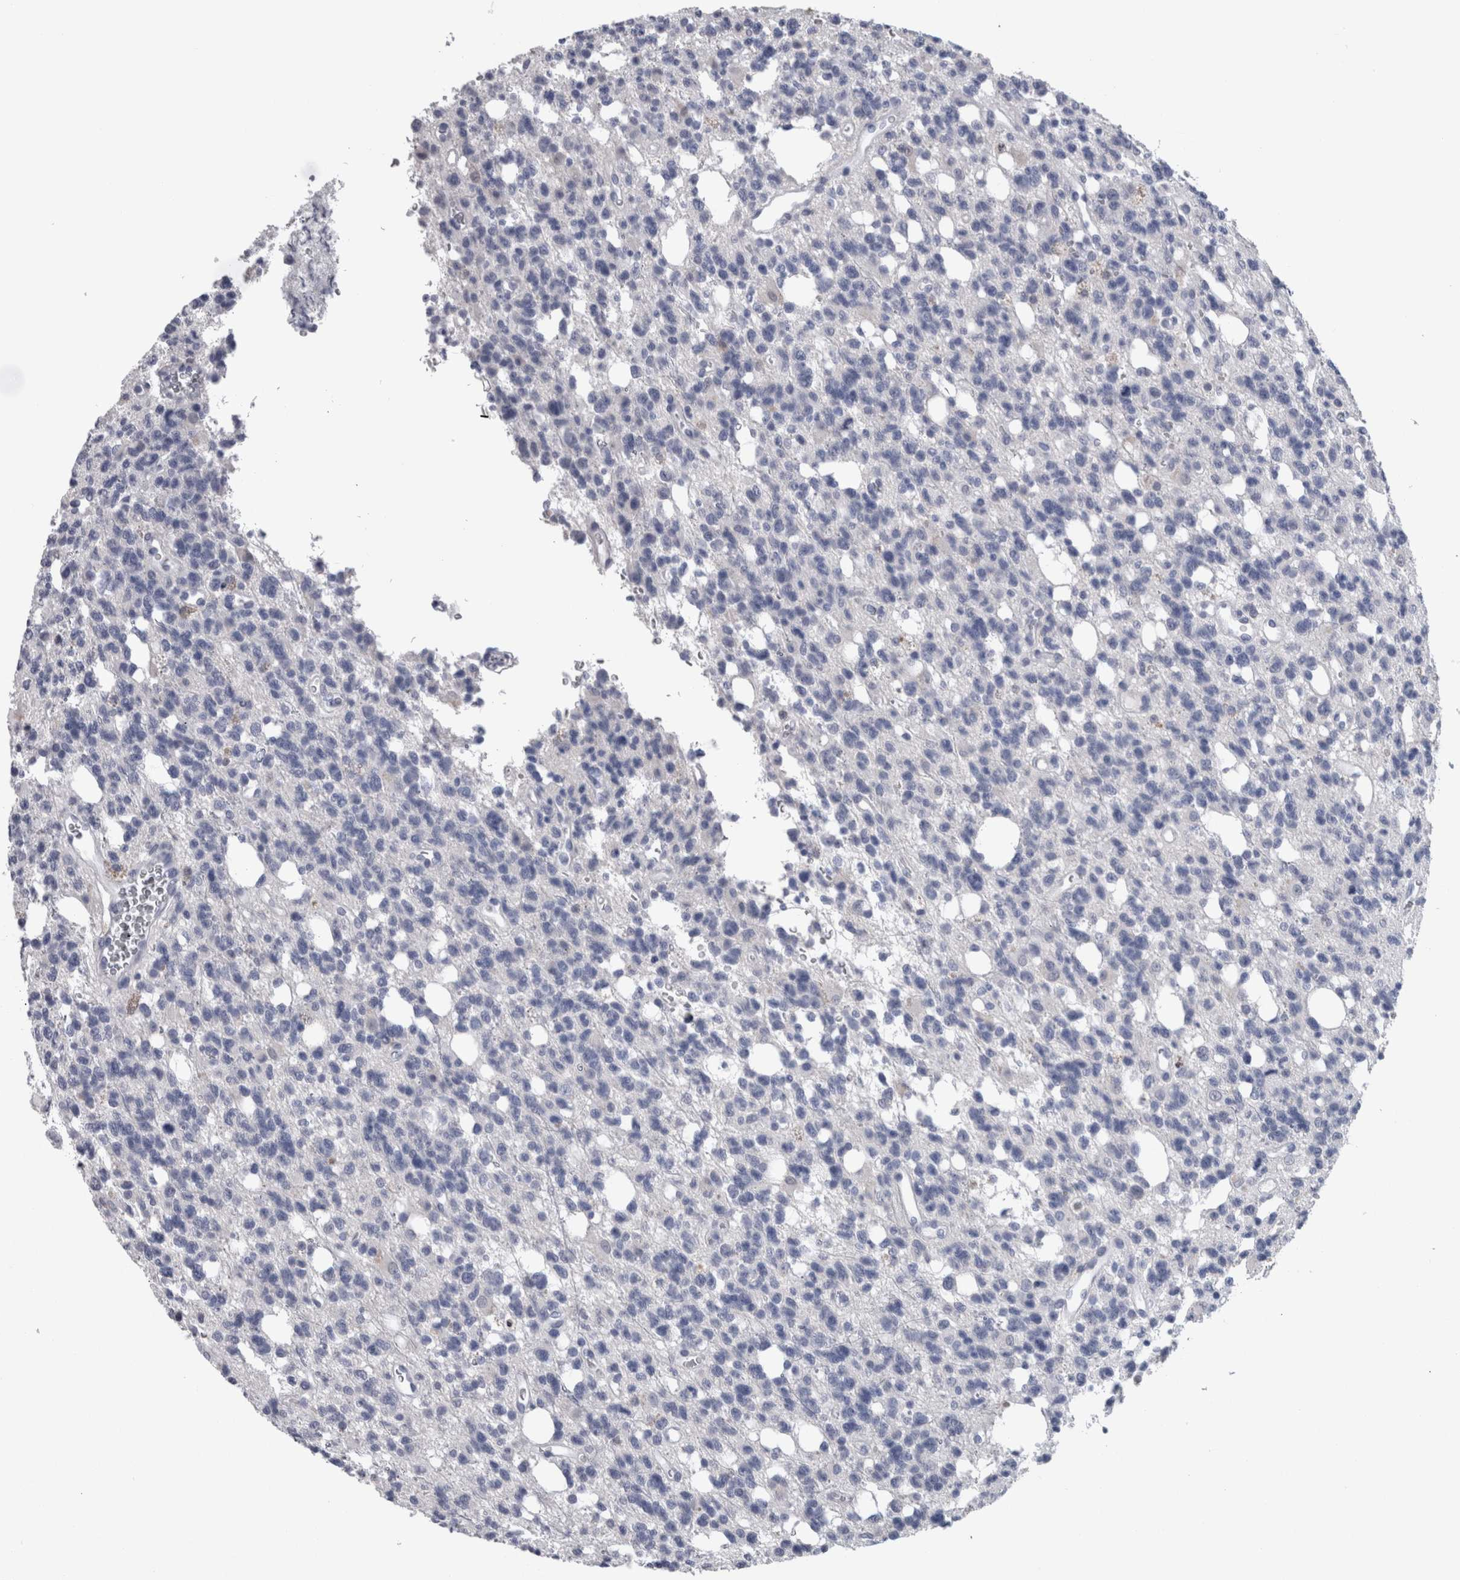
{"staining": {"intensity": "negative", "quantity": "none", "location": "none"}, "tissue": "glioma", "cell_type": "Tumor cells", "image_type": "cancer", "snomed": [{"axis": "morphology", "description": "Glioma, malignant, High grade"}, {"axis": "topography", "description": "Brain"}], "caption": "The histopathology image displays no staining of tumor cells in glioma.", "gene": "CA8", "patient": {"sex": "female", "age": 62}}